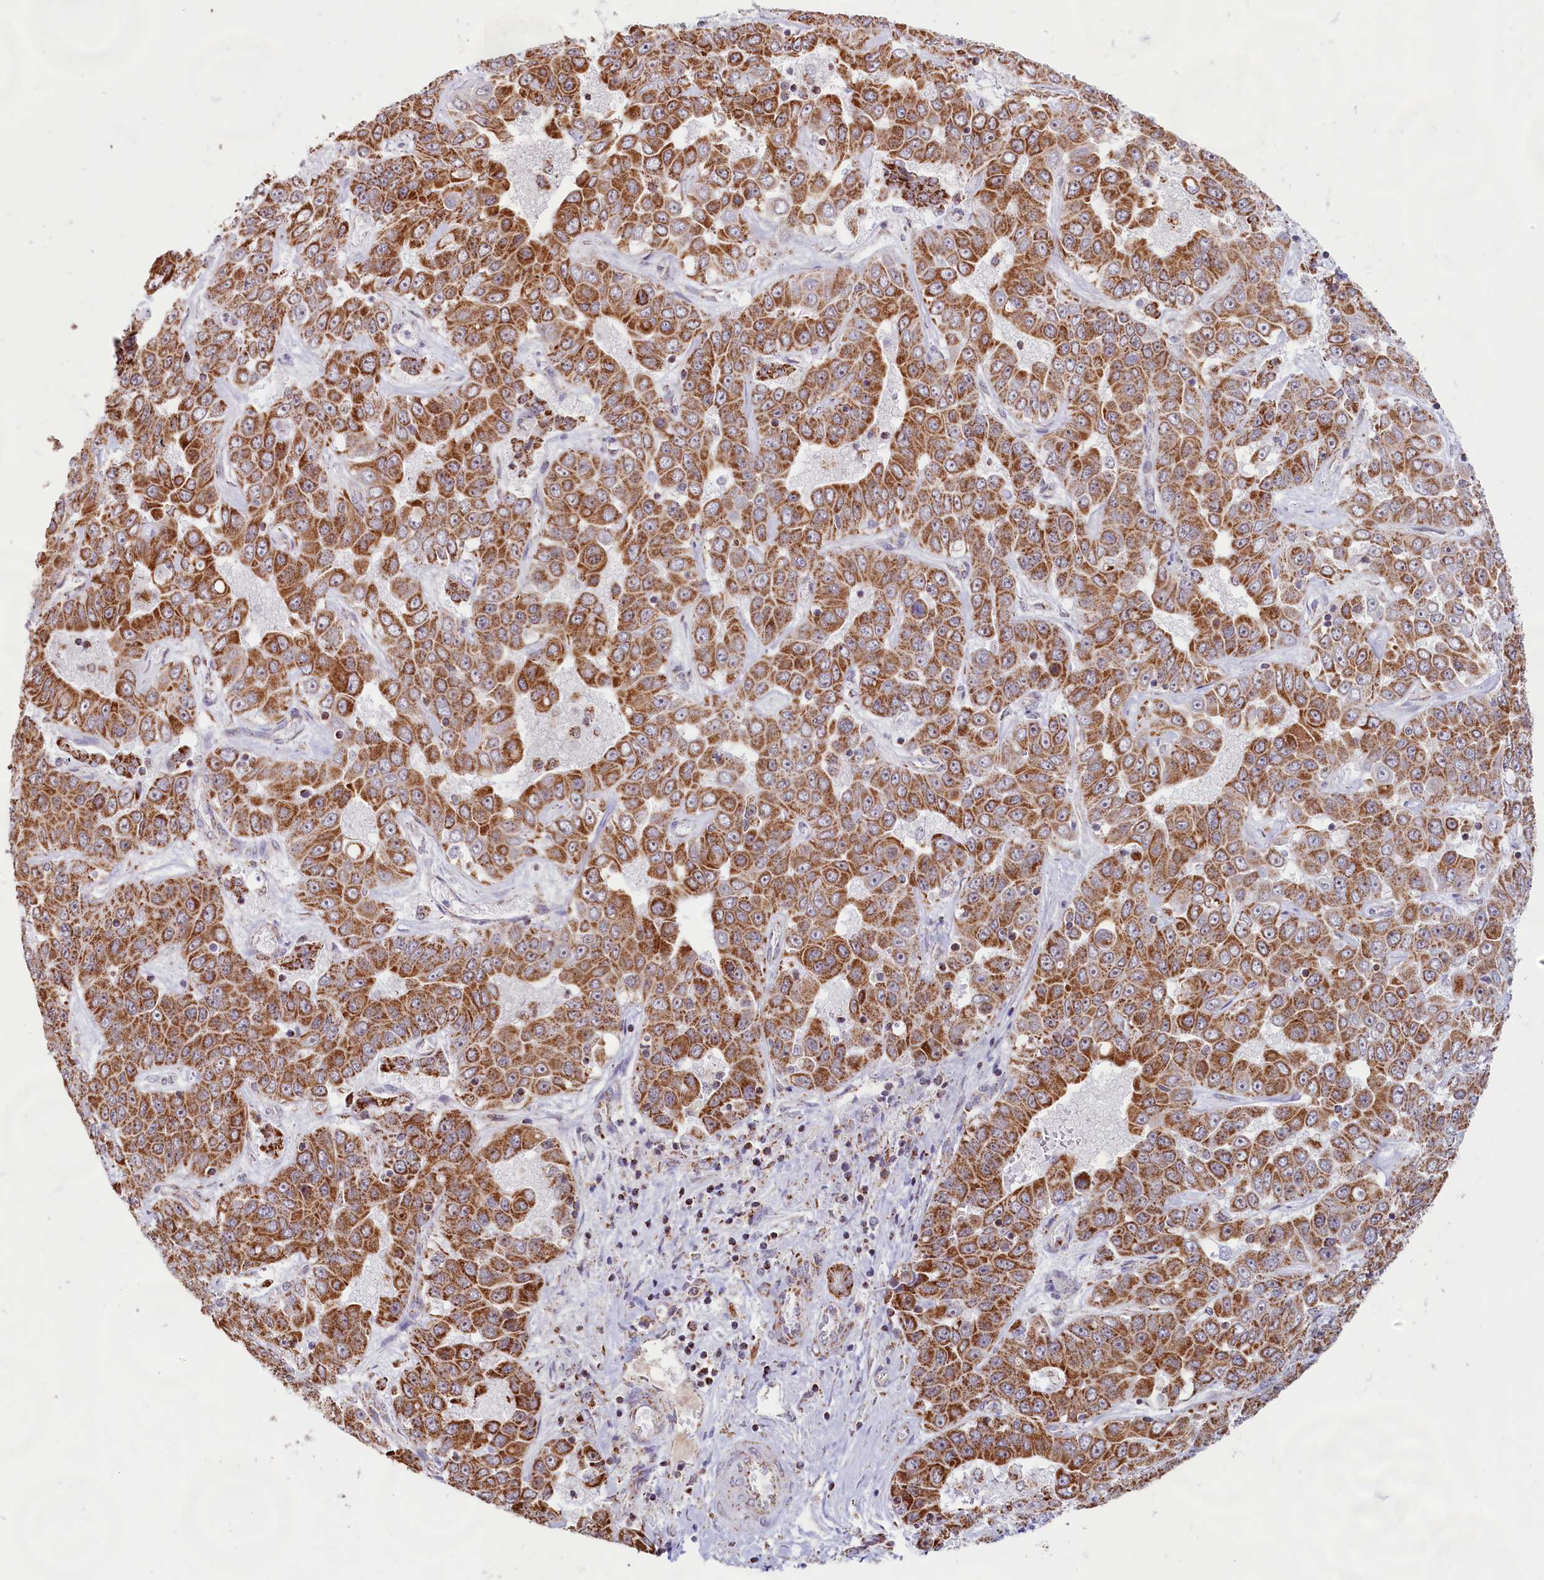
{"staining": {"intensity": "strong", "quantity": ">75%", "location": "cytoplasmic/membranous"}, "tissue": "liver cancer", "cell_type": "Tumor cells", "image_type": "cancer", "snomed": [{"axis": "morphology", "description": "Cholangiocarcinoma"}, {"axis": "topography", "description": "Liver"}], "caption": "Protein staining of liver cholangiocarcinoma tissue displays strong cytoplasmic/membranous expression in about >75% of tumor cells. (DAB = brown stain, brightfield microscopy at high magnification).", "gene": "C1D", "patient": {"sex": "female", "age": 52}}